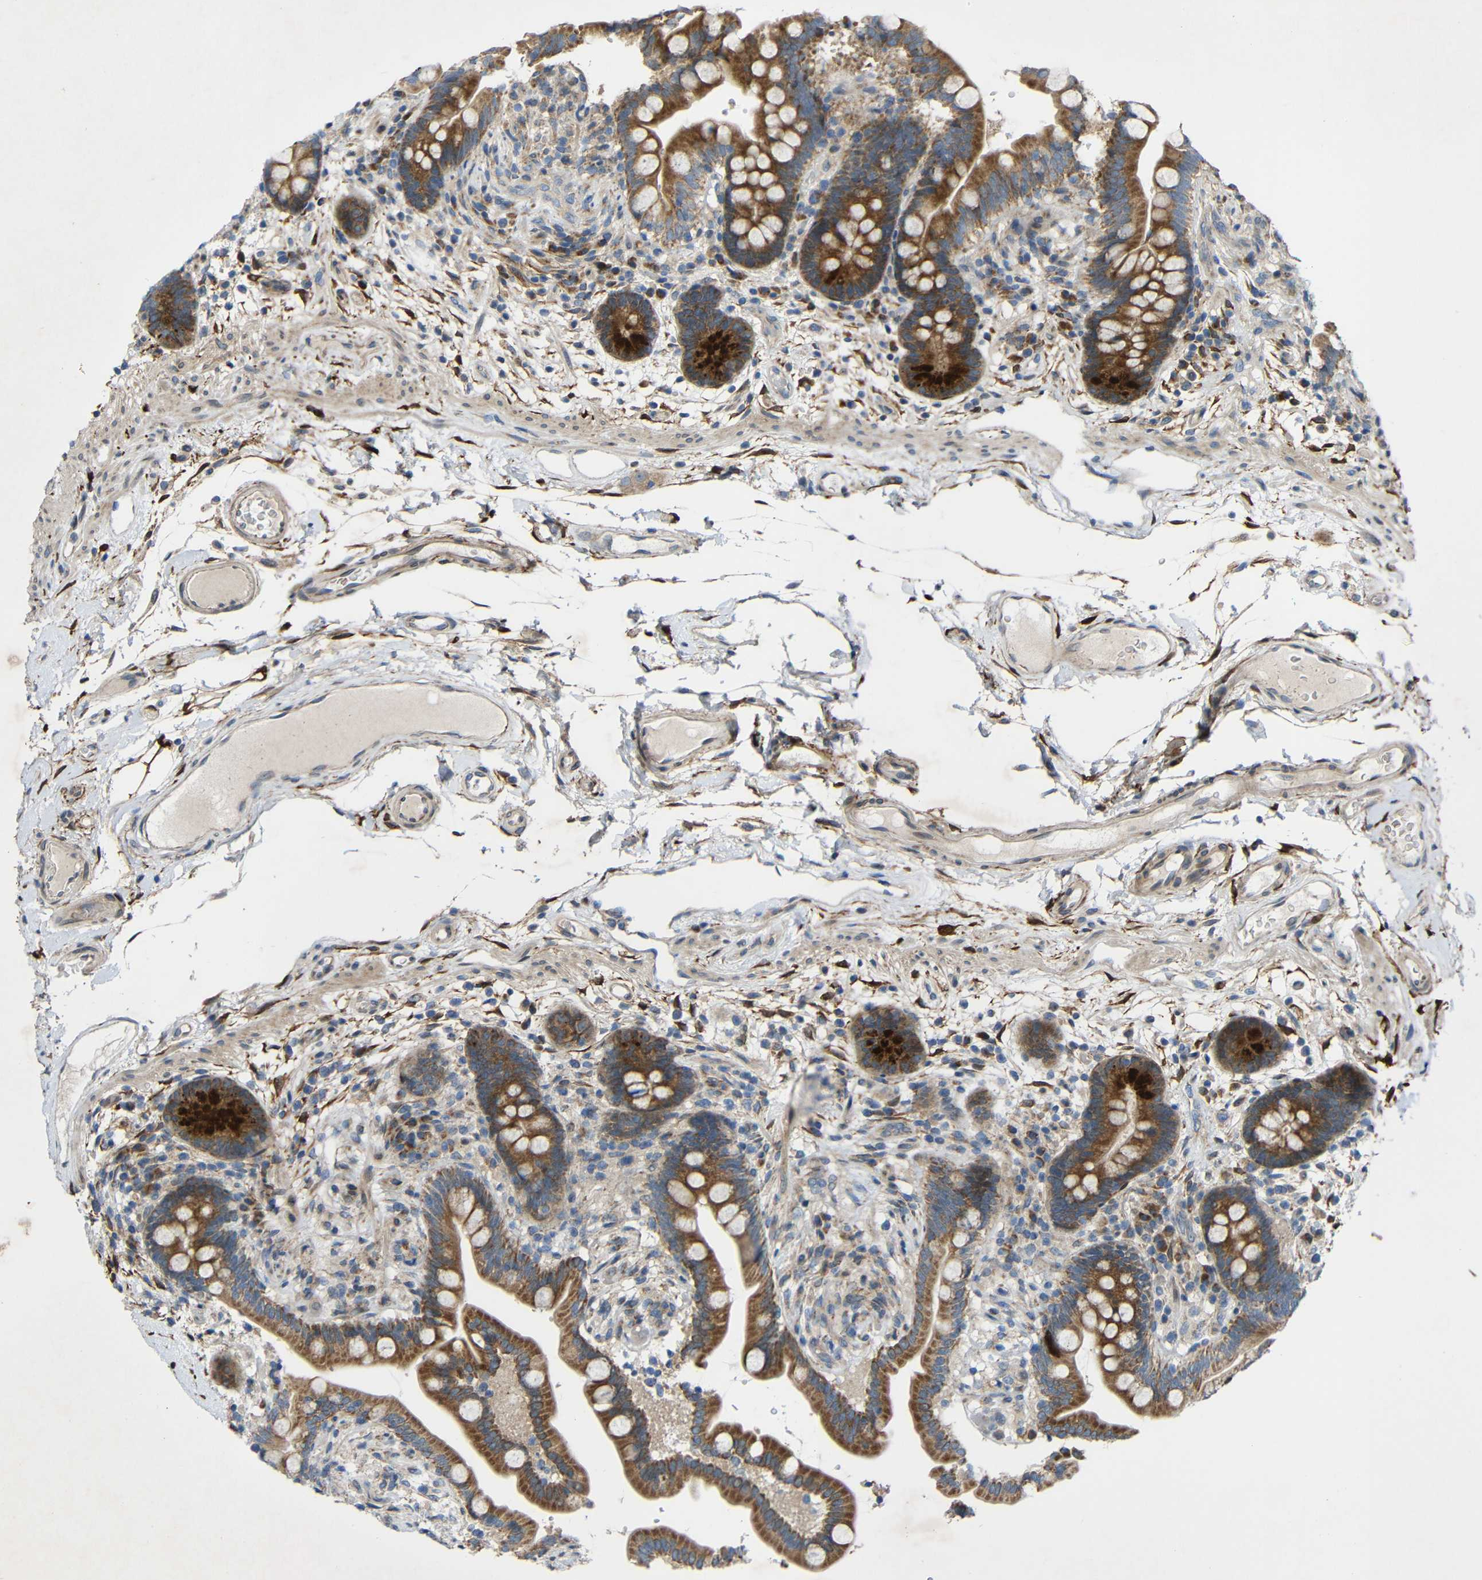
{"staining": {"intensity": "weak", "quantity": ">75%", "location": "cytoplasmic/membranous"}, "tissue": "colon", "cell_type": "Endothelial cells", "image_type": "normal", "snomed": [{"axis": "morphology", "description": "Normal tissue, NOS"}, {"axis": "topography", "description": "Colon"}], "caption": "Weak cytoplasmic/membranous expression for a protein is identified in about >75% of endothelial cells of unremarkable colon using IHC.", "gene": "TMEM25", "patient": {"sex": "male", "age": 73}}